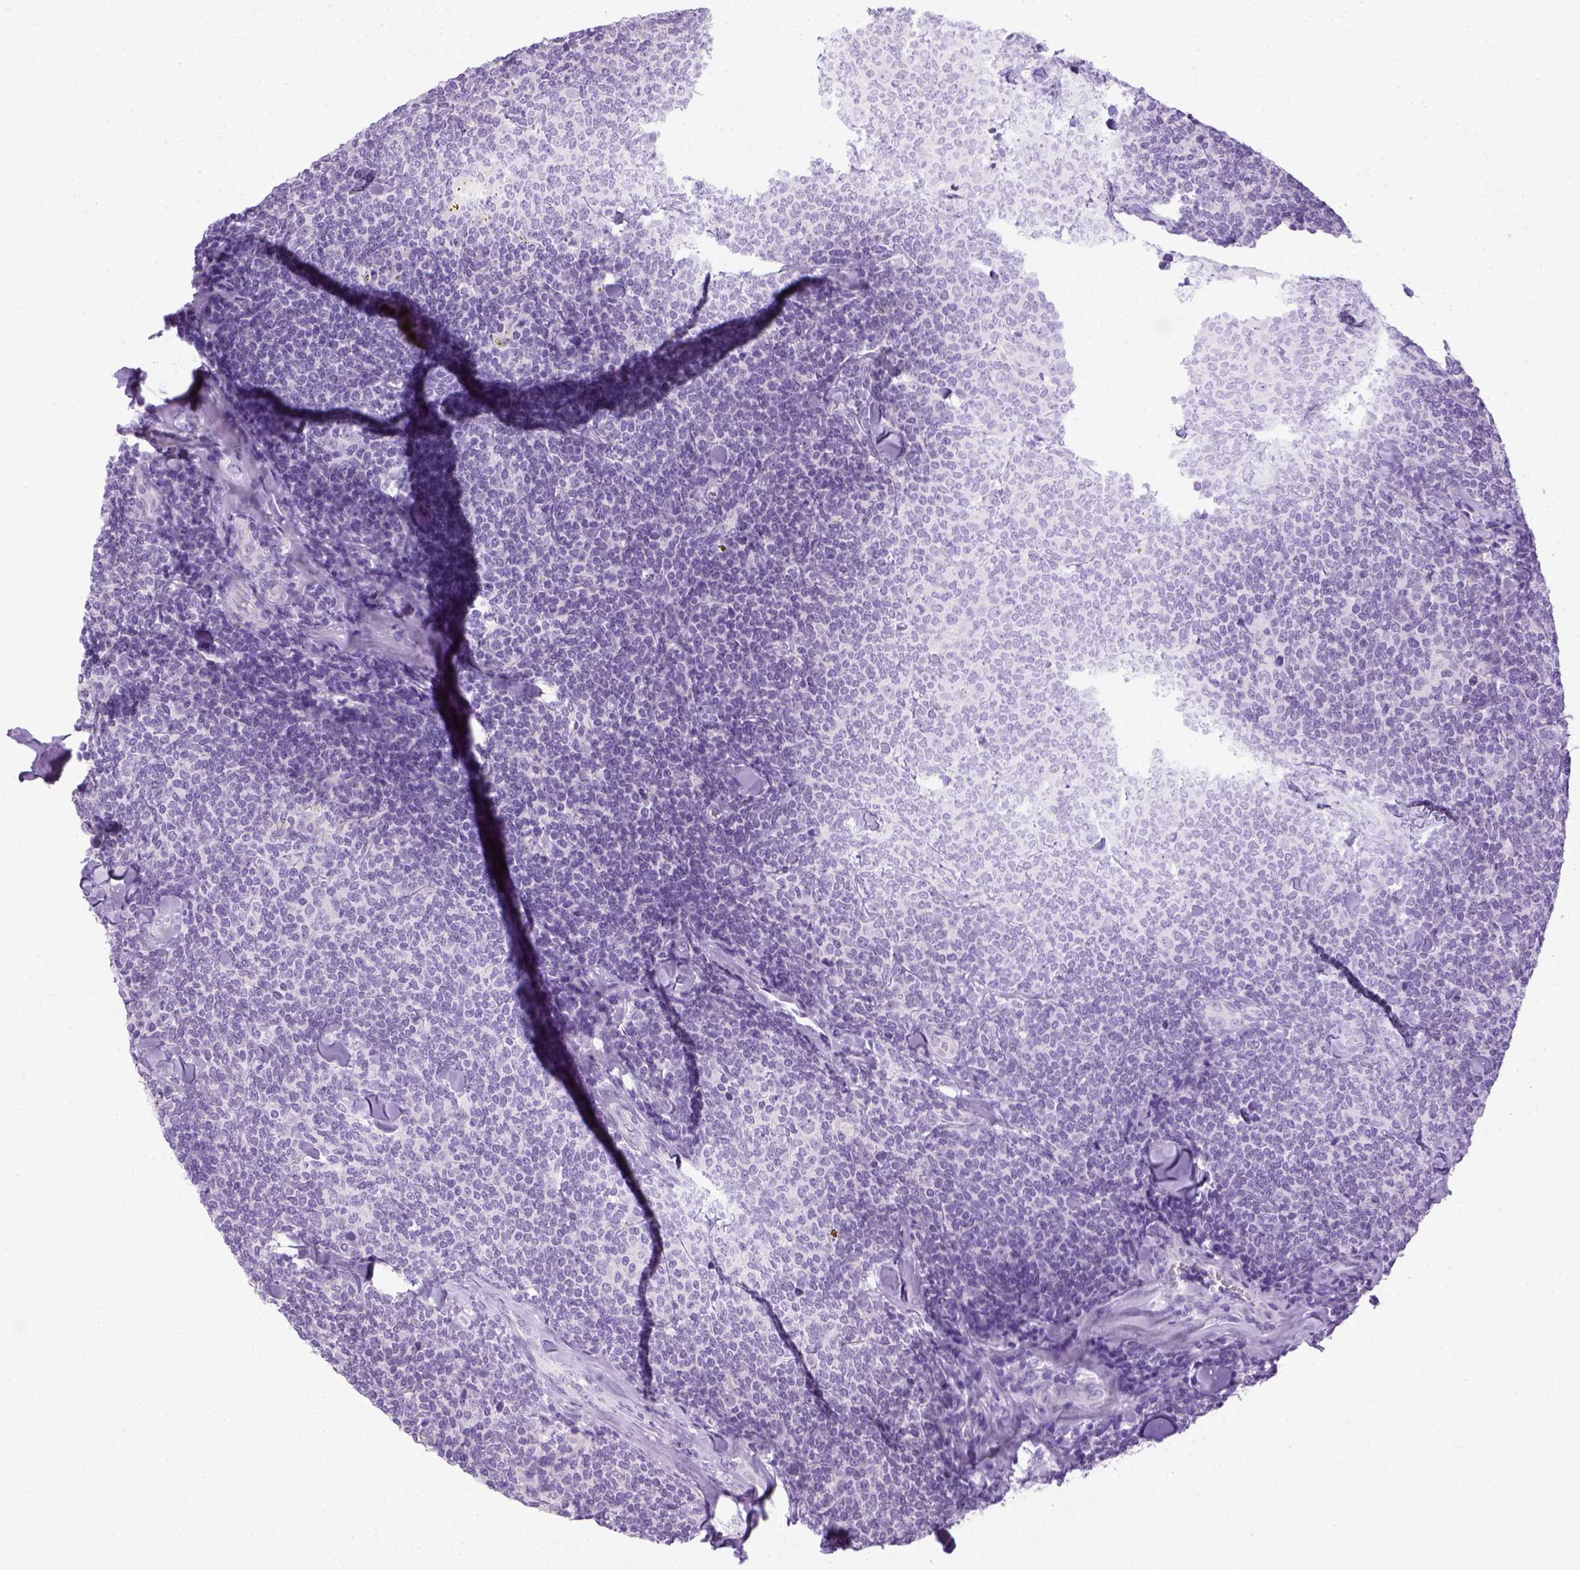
{"staining": {"intensity": "negative", "quantity": "none", "location": "none"}, "tissue": "lymphoma", "cell_type": "Tumor cells", "image_type": "cancer", "snomed": [{"axis": "morphology", "description": "Malignant lymphoma, non-Hodgkin's type, Low grade"}, {"axis": "topography", "description": "Lymph node"}], "caption": "Protein analysis of lymphoma demonstrates no significant staining in tumor cells.", "gene": "LGSN", "patient": {"sex": "female", "age": 56}}